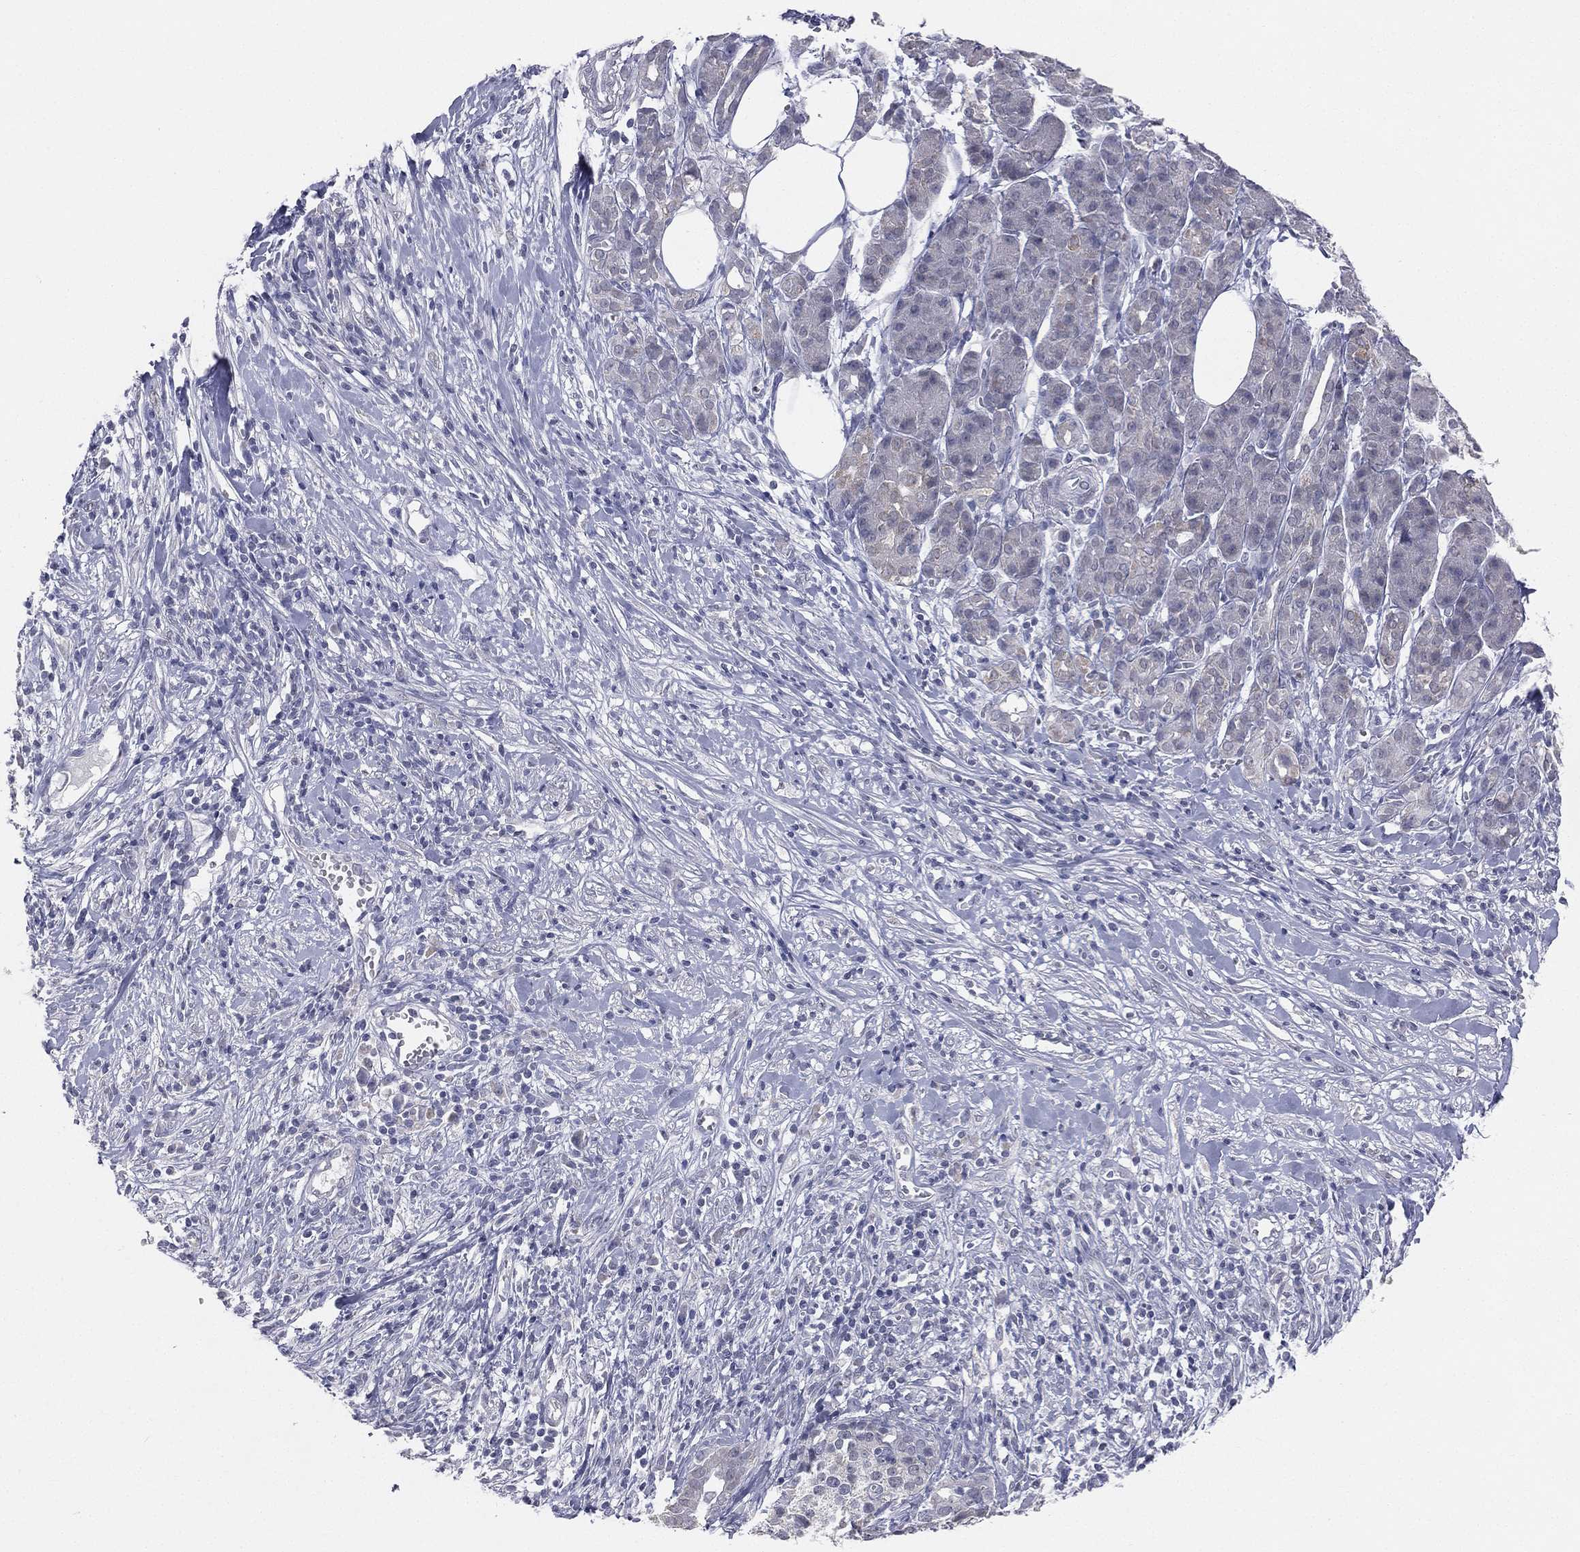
{"staining": {"intensity": "negative", "quantity": "none", "location": "none"}, "tissue": "pancreatic cancer", "cell_type": "Tumor cells", "image_type": "cancer", "snomed": [{"axis": "morphology", "description": "Adenocarcinoma, NOS"}, {"axis": "topography", "description": "Pancreas"}], "caption": "Immunohistochemistry of human pancreatic cancer (adenocarcinoma) demonstrates no expression in tumor cells. (Stains: DAB immunohistochemistry (IHC) with hematoxylin counter stain, Microscopy: brightfield microscopy at high magnification).", "gene": "DMKN", "patient": {"sex": "male", "age": 61}}